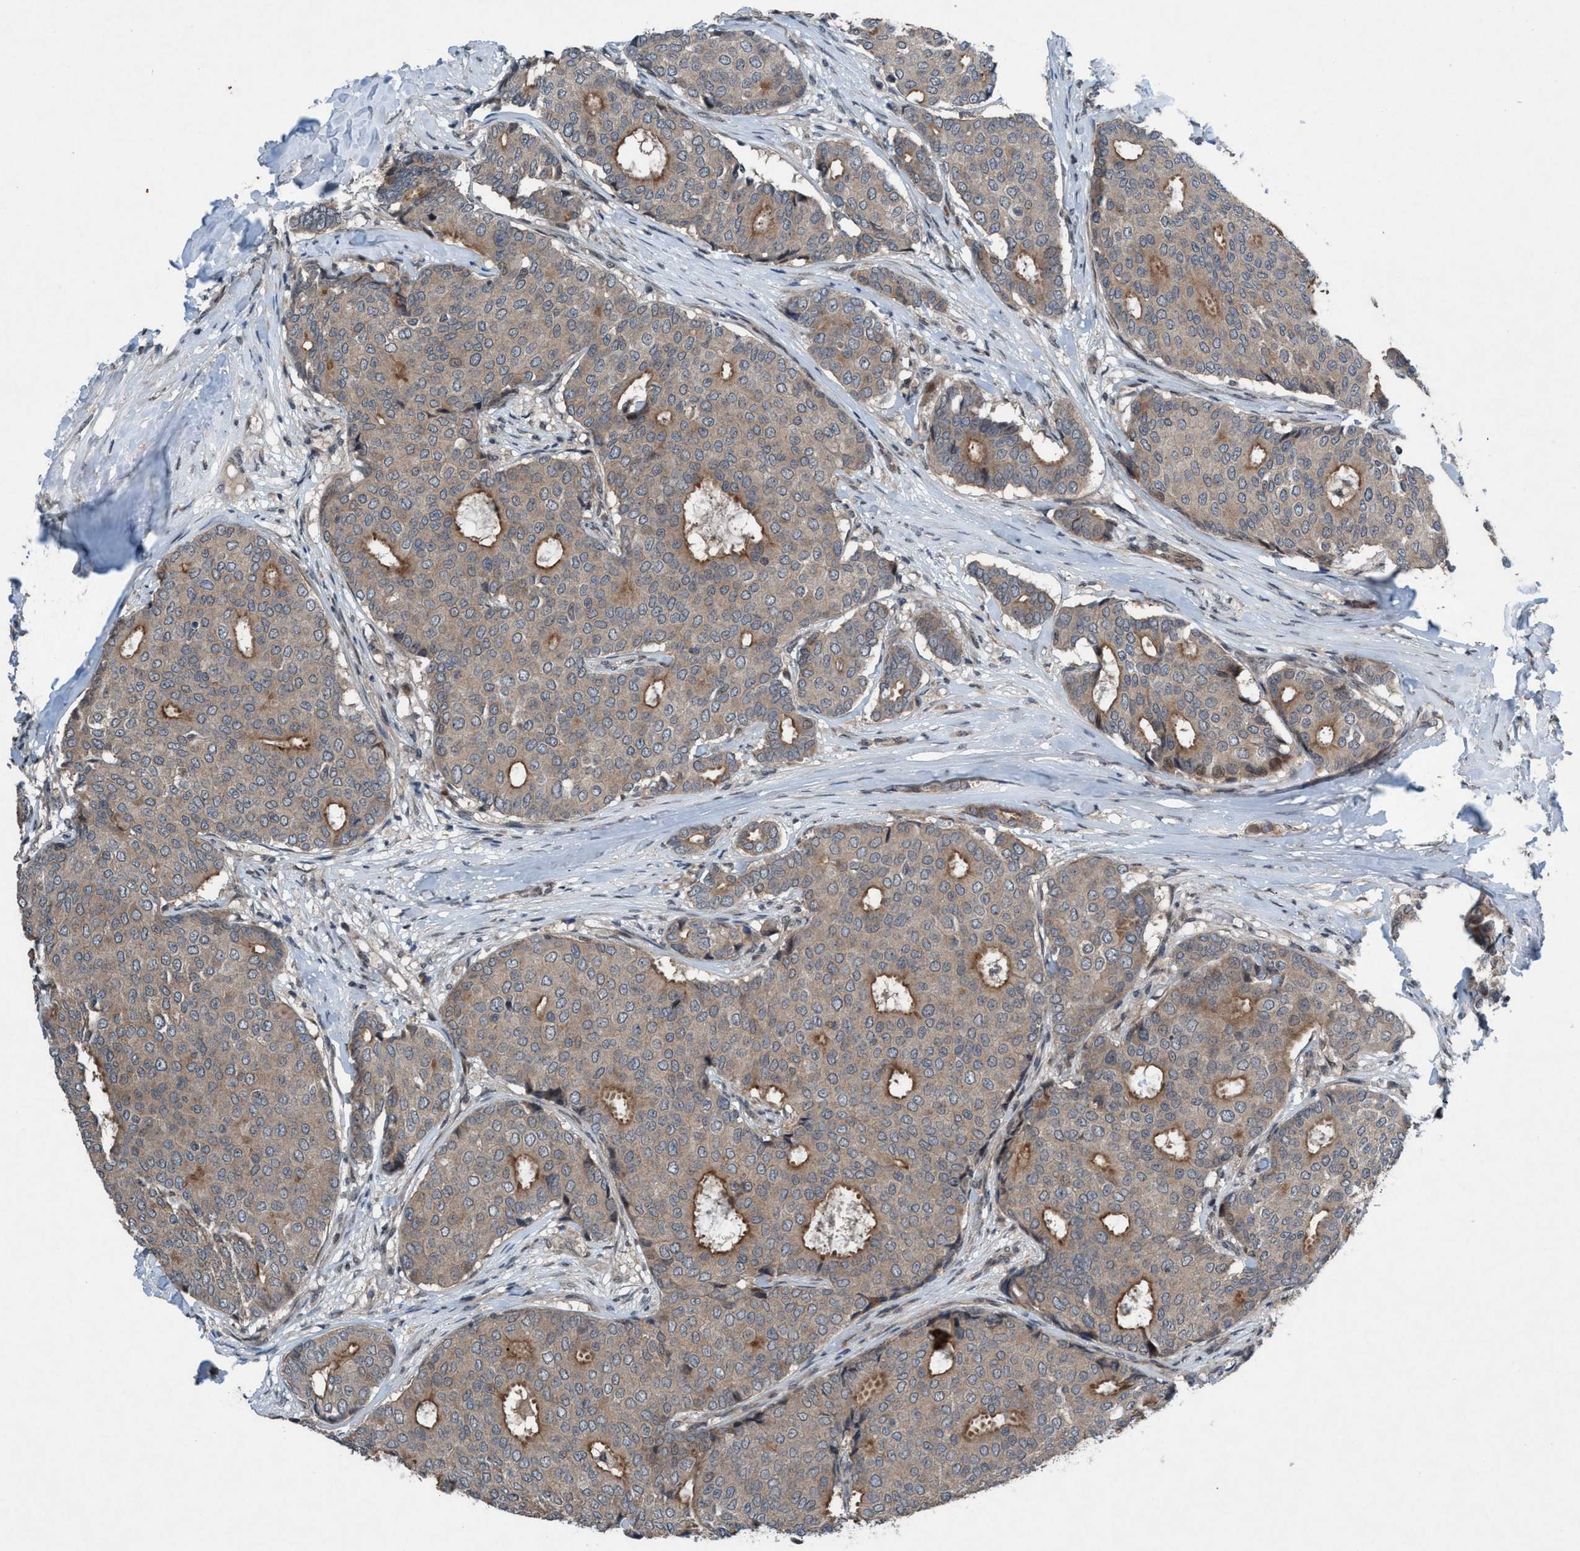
{"staining": {"intensity": "weak", "quantity": ">75%", "location": "cytoplasmic/membranous"}, "tissue": "breast cancer", "cell_type": "Tumor cells", "image_type": "cancer", "snomed": [{"axis": "morphology", "description": "Duct carcinoma"}, {"axis": "topography", "description": "Breast"}], "caption": "Breast cancer (invasive ductal carcinoma) stained with DAB immunohistochemistry (IHC) demonstrates low levels of weak cytoplasmic/membranous expression in approximately >75% of tumor cells.", "gene": "NISCH", "patient": {"sex": "female", "age": 75}}